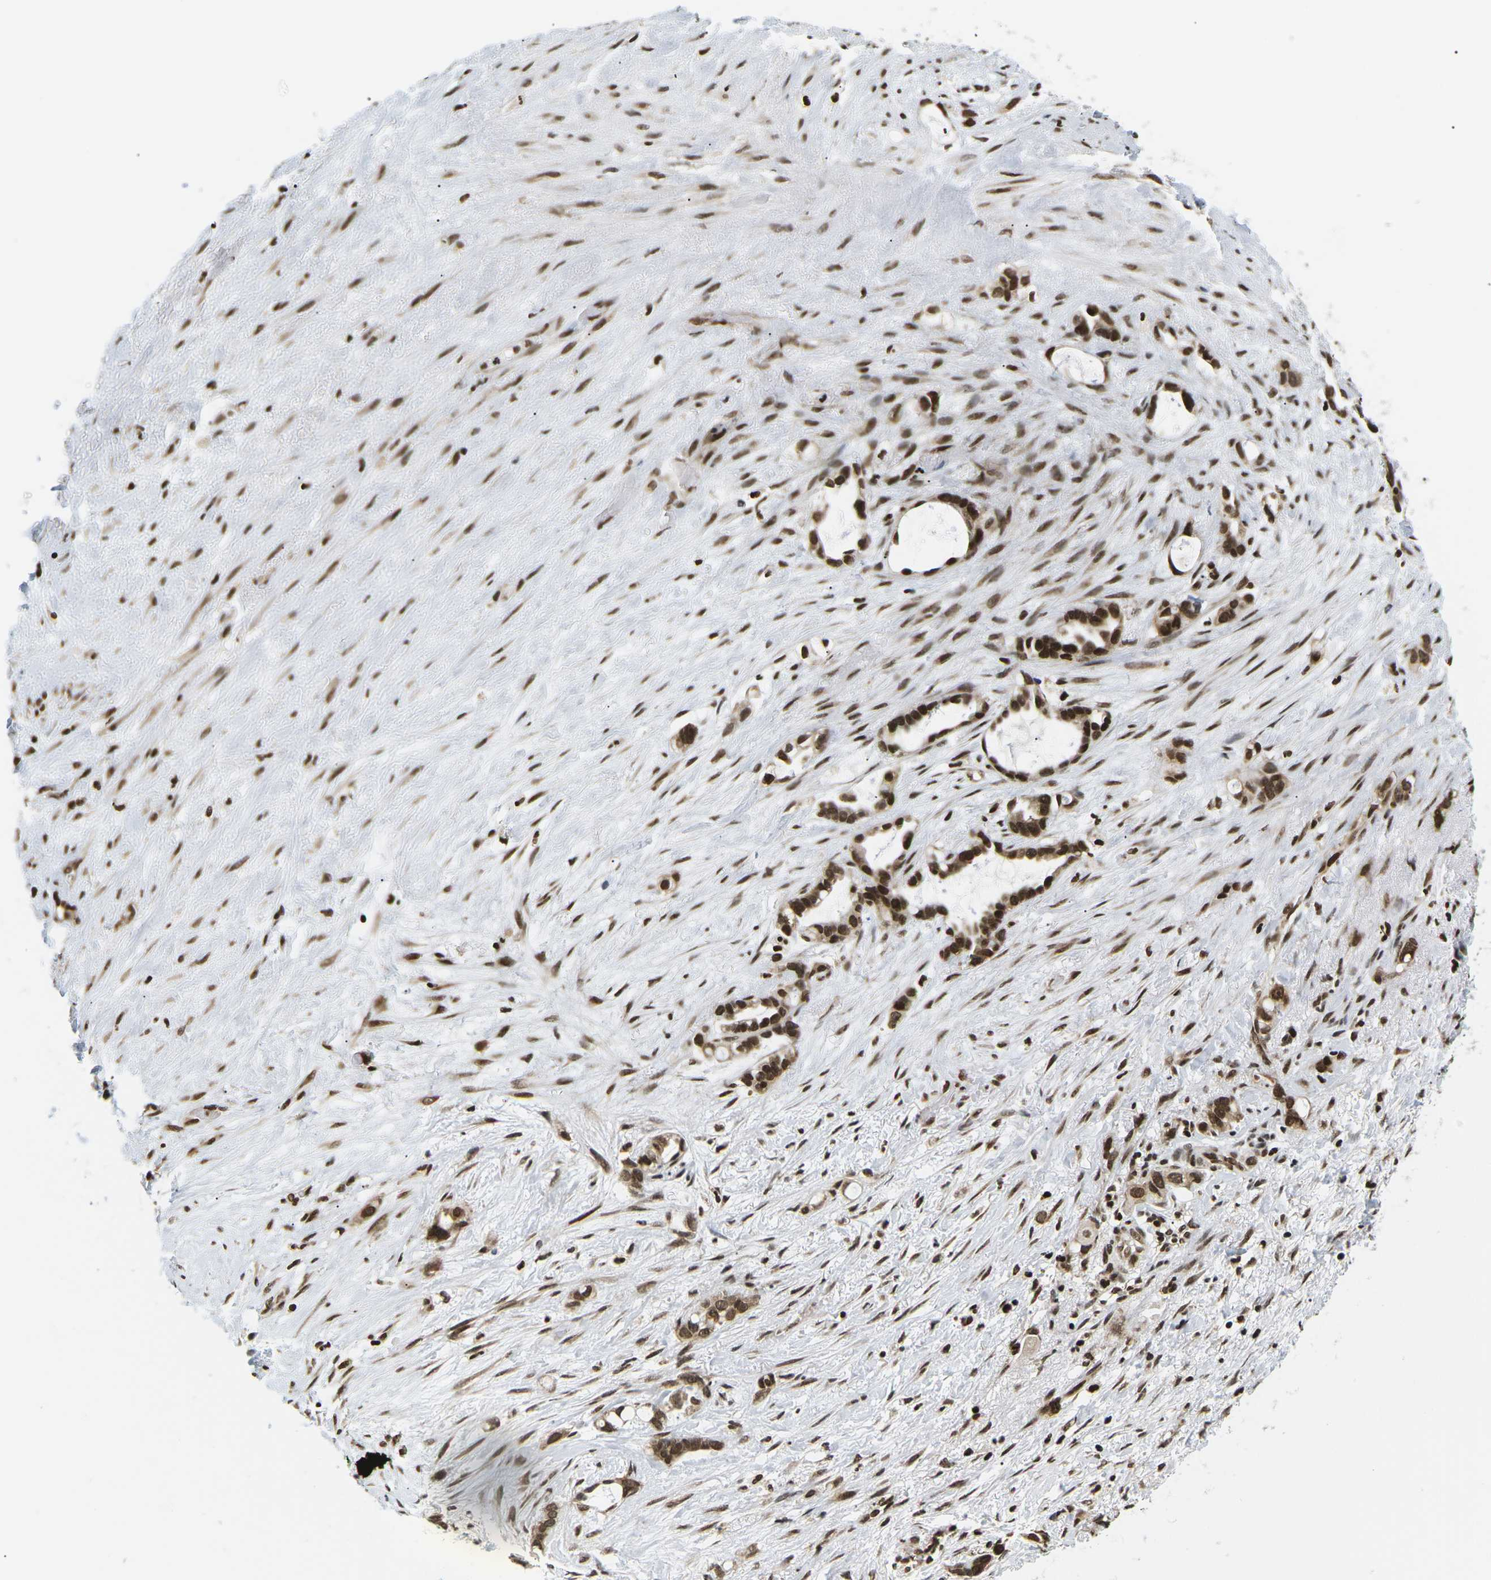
{"staining": {"intensity": "strong", "quantity": ">75%", "location": "nuclear"}, "tissue": "liver cancer", "cell_type": "Tumor cells", "image_type": "cancer", "snomed": [{"axis": "morphology", "description": "Cholangiocarcinoma"}, {"axis": "topography", "description": "Liver"}], "caption": "About >75% of tumor cells in human liver cancer (cholangiocarcinoma) demonstrate strong nuclear protein staining as visualized by brown immunohistochemical staining.", "gene": "CELF1", "patient": {"sex": "female", "age": 65}}